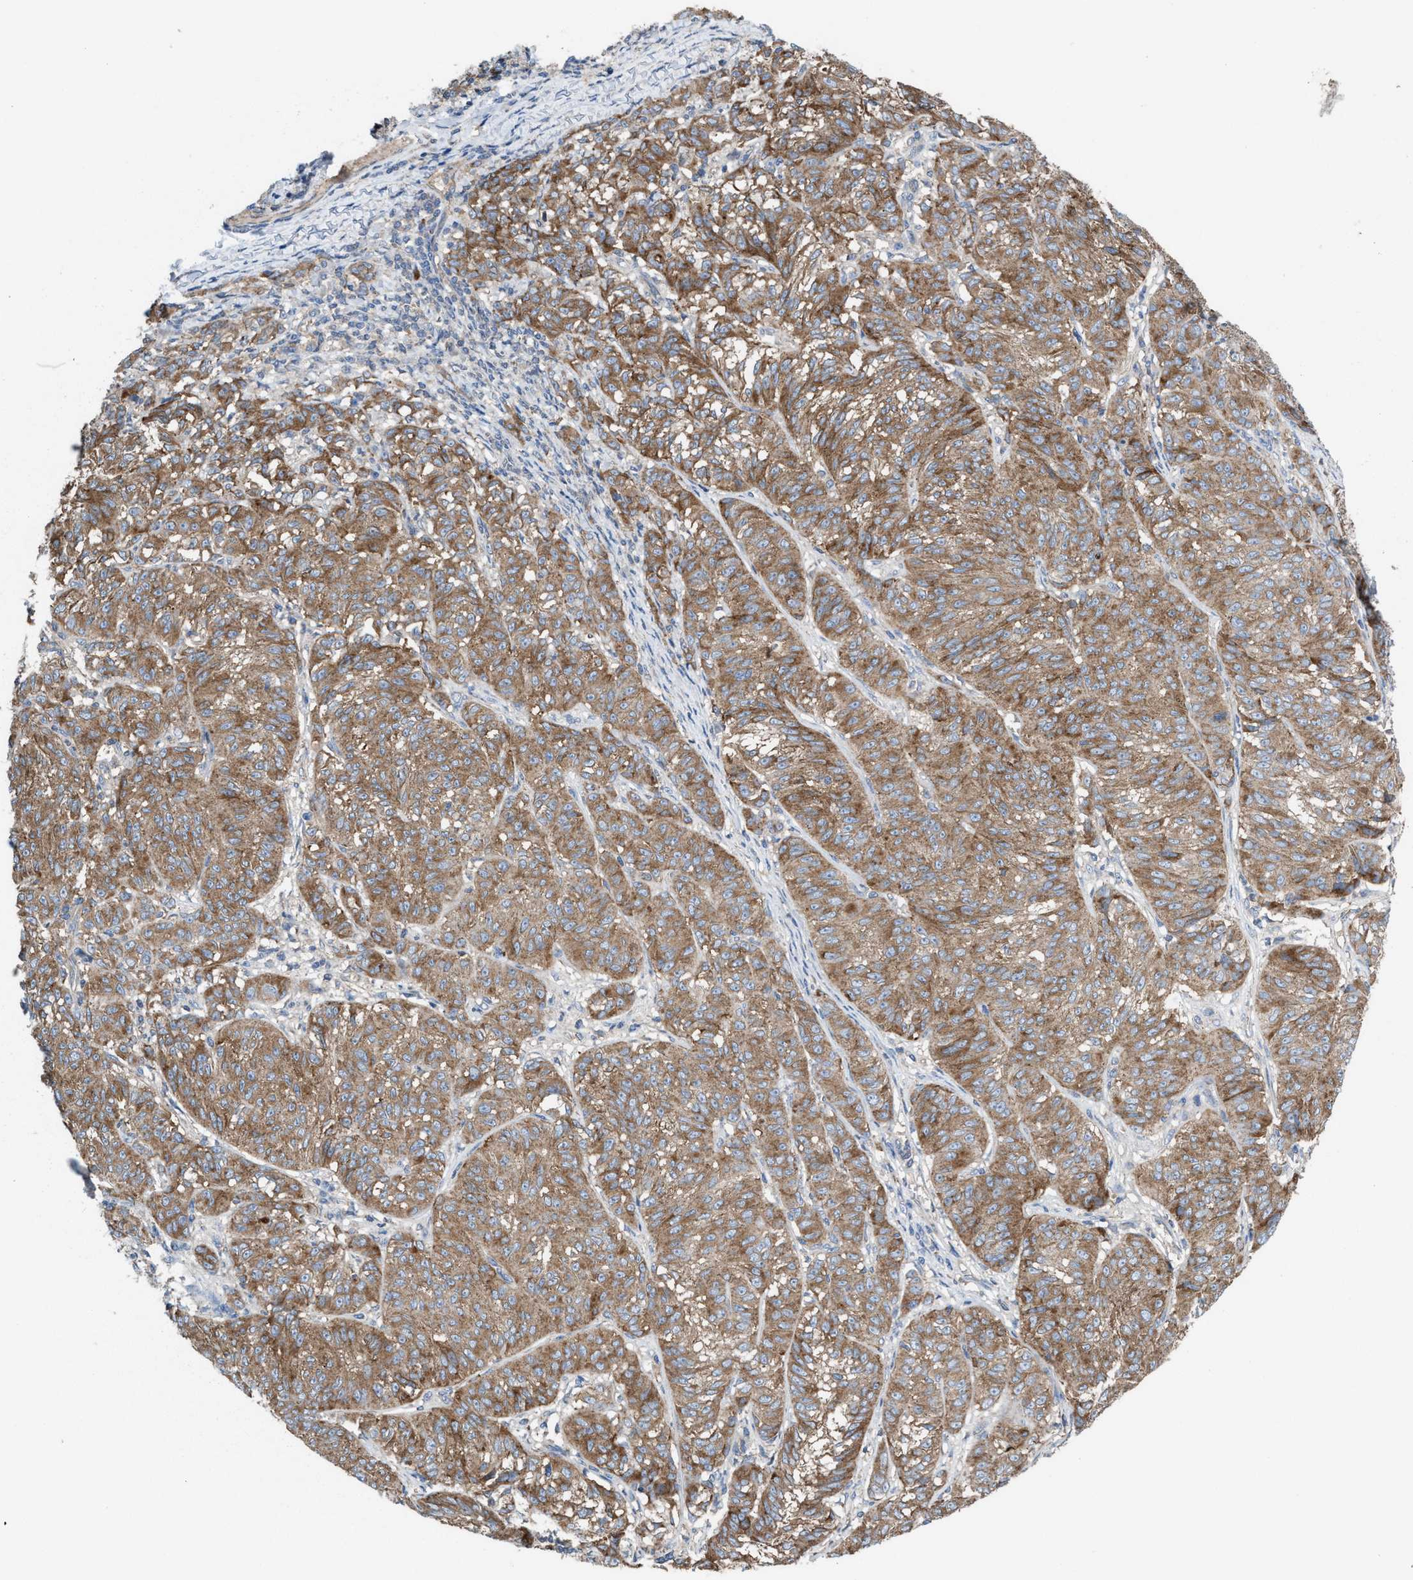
{"staining": {"intensity": "moderate", "quantity": ">75%", "location": "cytoplasmic/membranous"}, "tissue": "melanoma", "cell_type": "Tumor cells", "image_type": "cancer", "snomed": [{"axis": "morphology", "description": "Malignant melanoma, NOS"}, {"axis": "topography", "description": "Skin"}], "caption": "This micrograph demonstrates malignant melanoma stained with immunohistochemistry (IHC) to label a protein in brown. The cytoplasmic/membranous of tumor cells show moderate positivity for the protein. Nuclei are counter-stained blue.", "gene": "MRM1", "patient": {"sex": "female", "age": 72}}